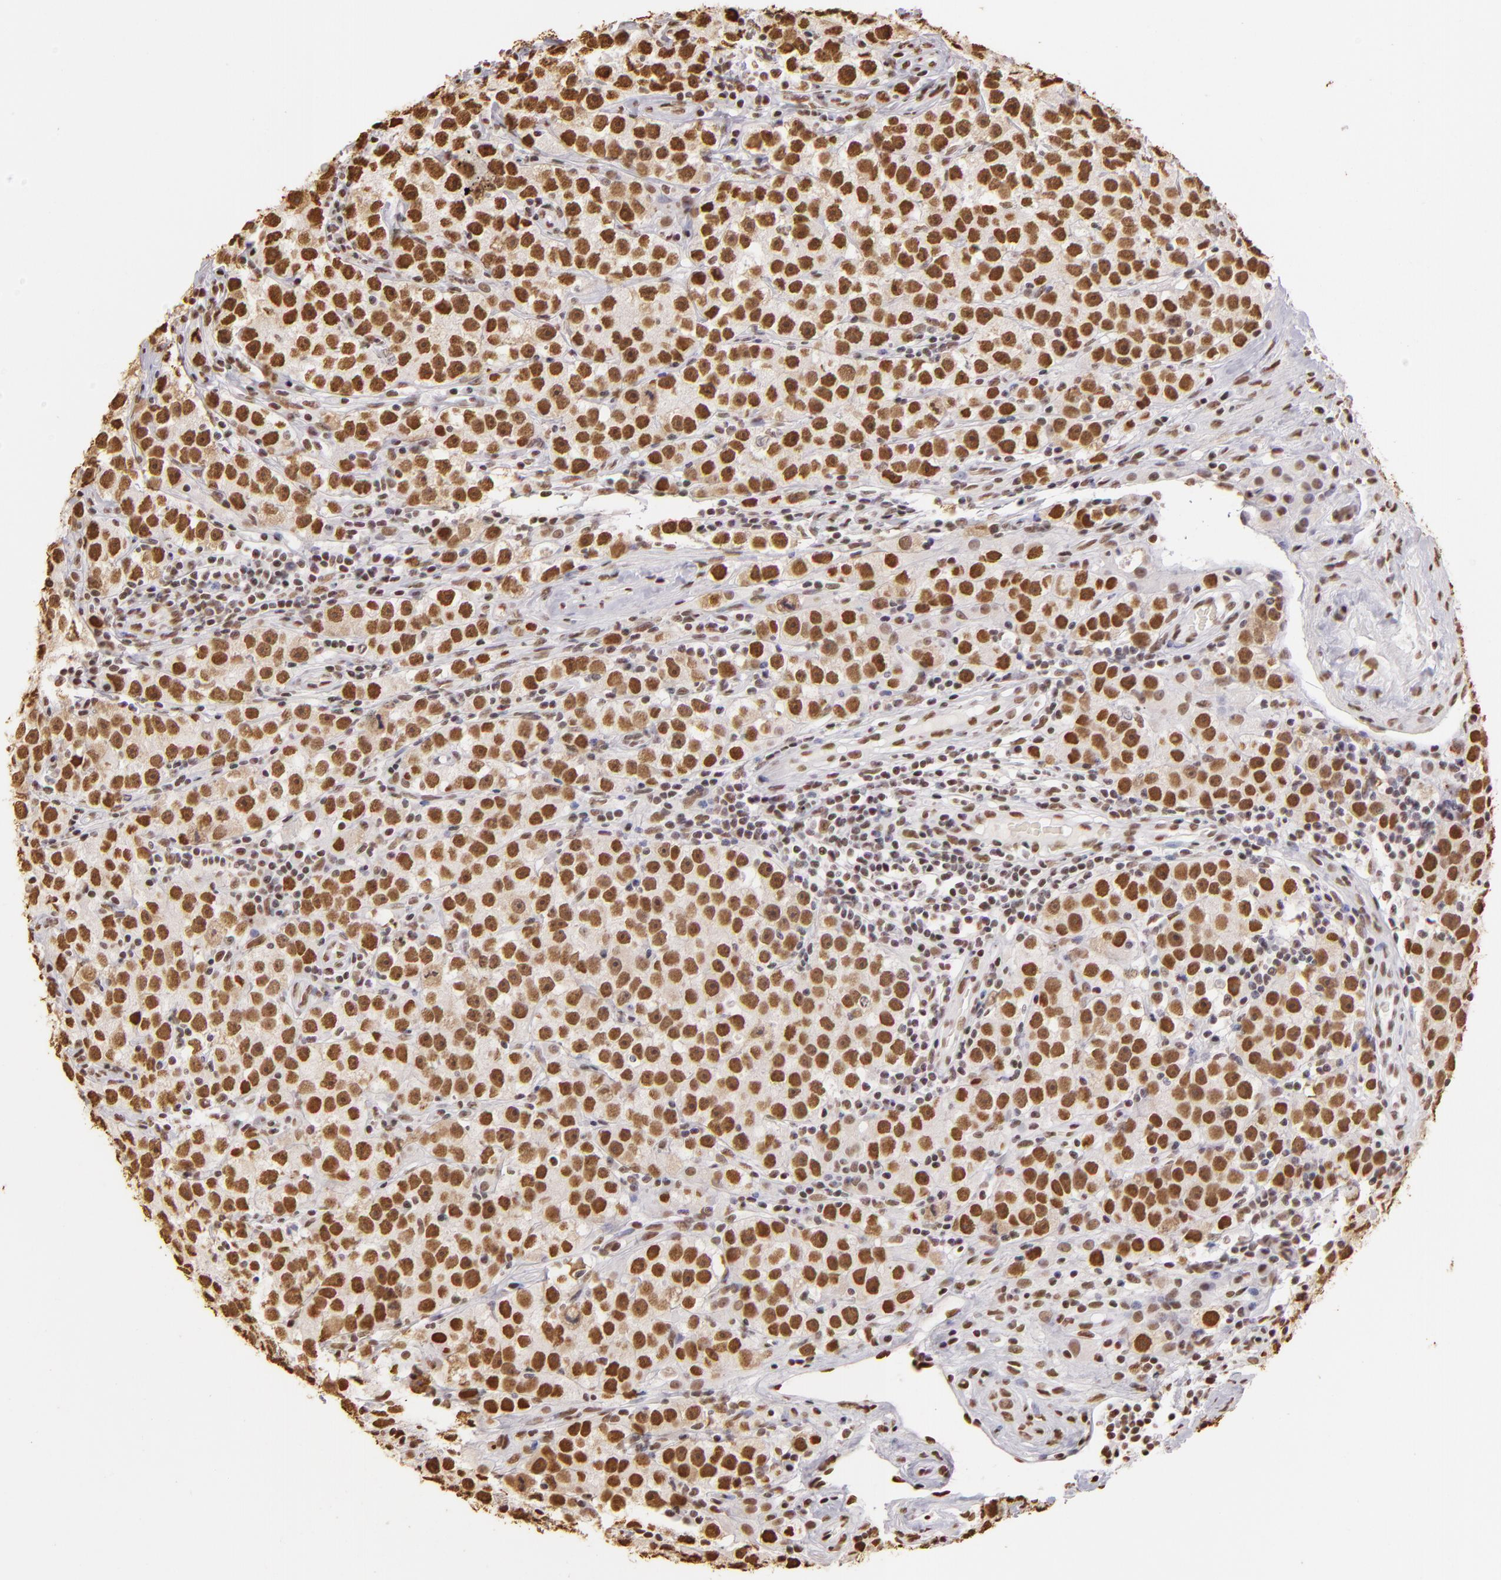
{"staining": {"intensity": "strong", "quantity": "25%-75%", "location": "nuclear"}, "tissue": "testis cancer", "cell_type": "Tumor cells", "image_type": "cancer", "snomed": [{"axis": "morphology", "description": "Seminoma, NOS"}, {"axis": "topography", "description": "Testis"}], "caption": "Strong nuclear protein expression is identified in about 25%-75% of tumor cells in testis seminoma. (DAB (3,3'-diaminobenzidine) IHC, brown staining for protein, blue staining for nuclei).", "gene": "PAPOLA", "patient": {"sex": "male", "age": 32}}